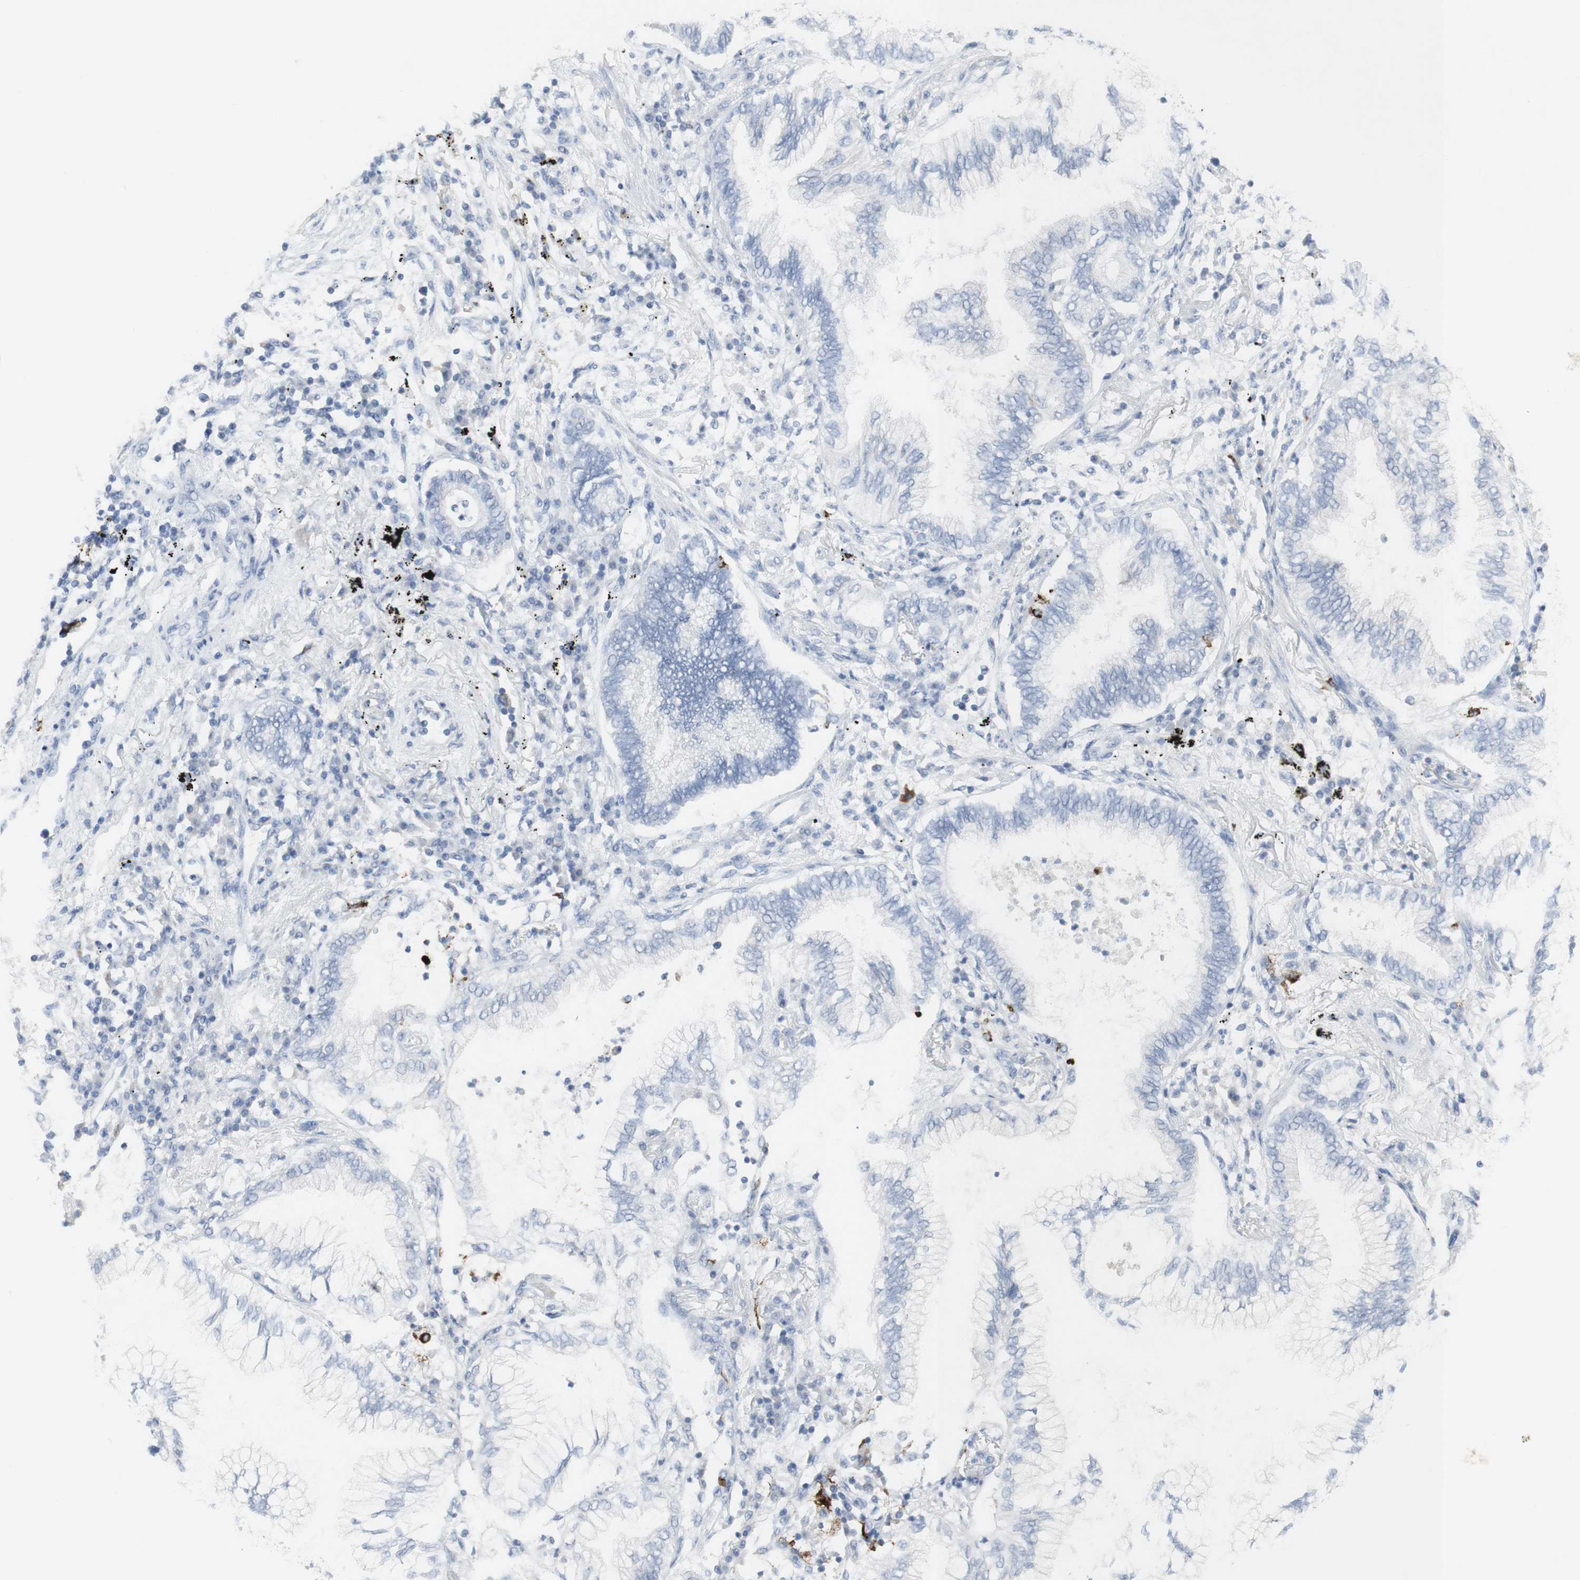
{"staining": {"intensity": "negative", "quantity": "none", "location": "none"}, "tissue": "lung cancer", "cell_type": "Tumor cells", "image_type": "cancer", "snomed": [{"axis": "morphology", "description": "Normal tissue, NOS"}, {"axis": "morphology", "description": "Adenocarcinoma, NOS"}, {"axis": "topography", "description": "Bronchus"}, {"axis": "topography", "description": "Lung"}], "caption": "Lung cancer stained for a protein using IHC demonstrates no positivity tumor cells.", "gene": "CD207", "patient": {"sex": "female", "age": 70}}